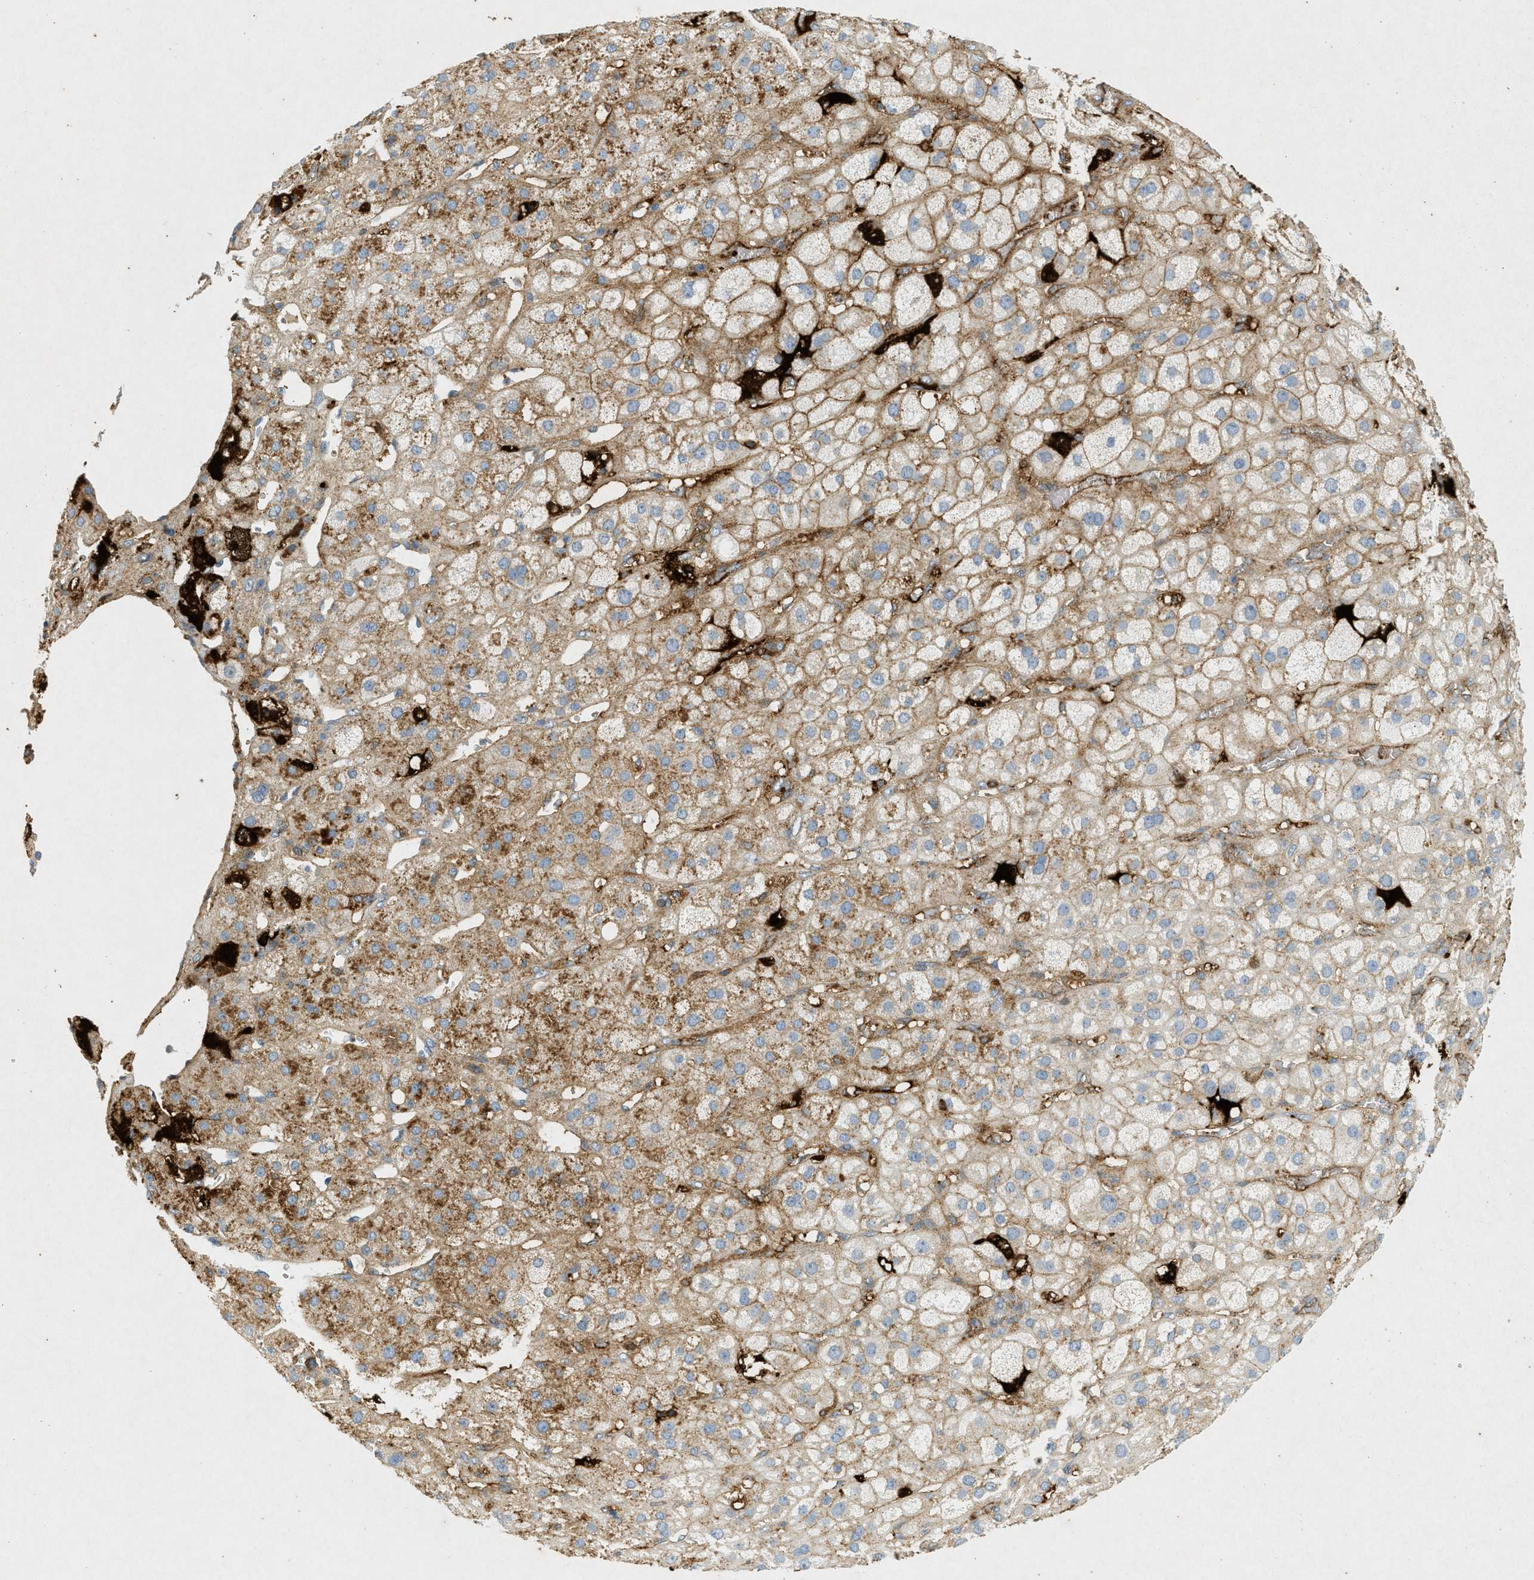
{"staining": {"intensity": "moderate", "quantity": "25%-75%", "location": "cytoplasmic/membranous"}, "tissue": "adrenal gland", "cell_type": "Glandular cells", "image_type": "normal", "snomed": [{"axis": "morphology", "description": "Normal tissue, NOS"}, {"axis": "topography", "description": "Adrenal gland"}], "caption": "Normal adrenal gland shows moderate cytoplasmic/membranous positivity in about 25%-75% of glandular cells (IHC, brightfield microscopy, high magnification)..", "gene": "F2", "patient": {"sex": "female", "age": 47}}